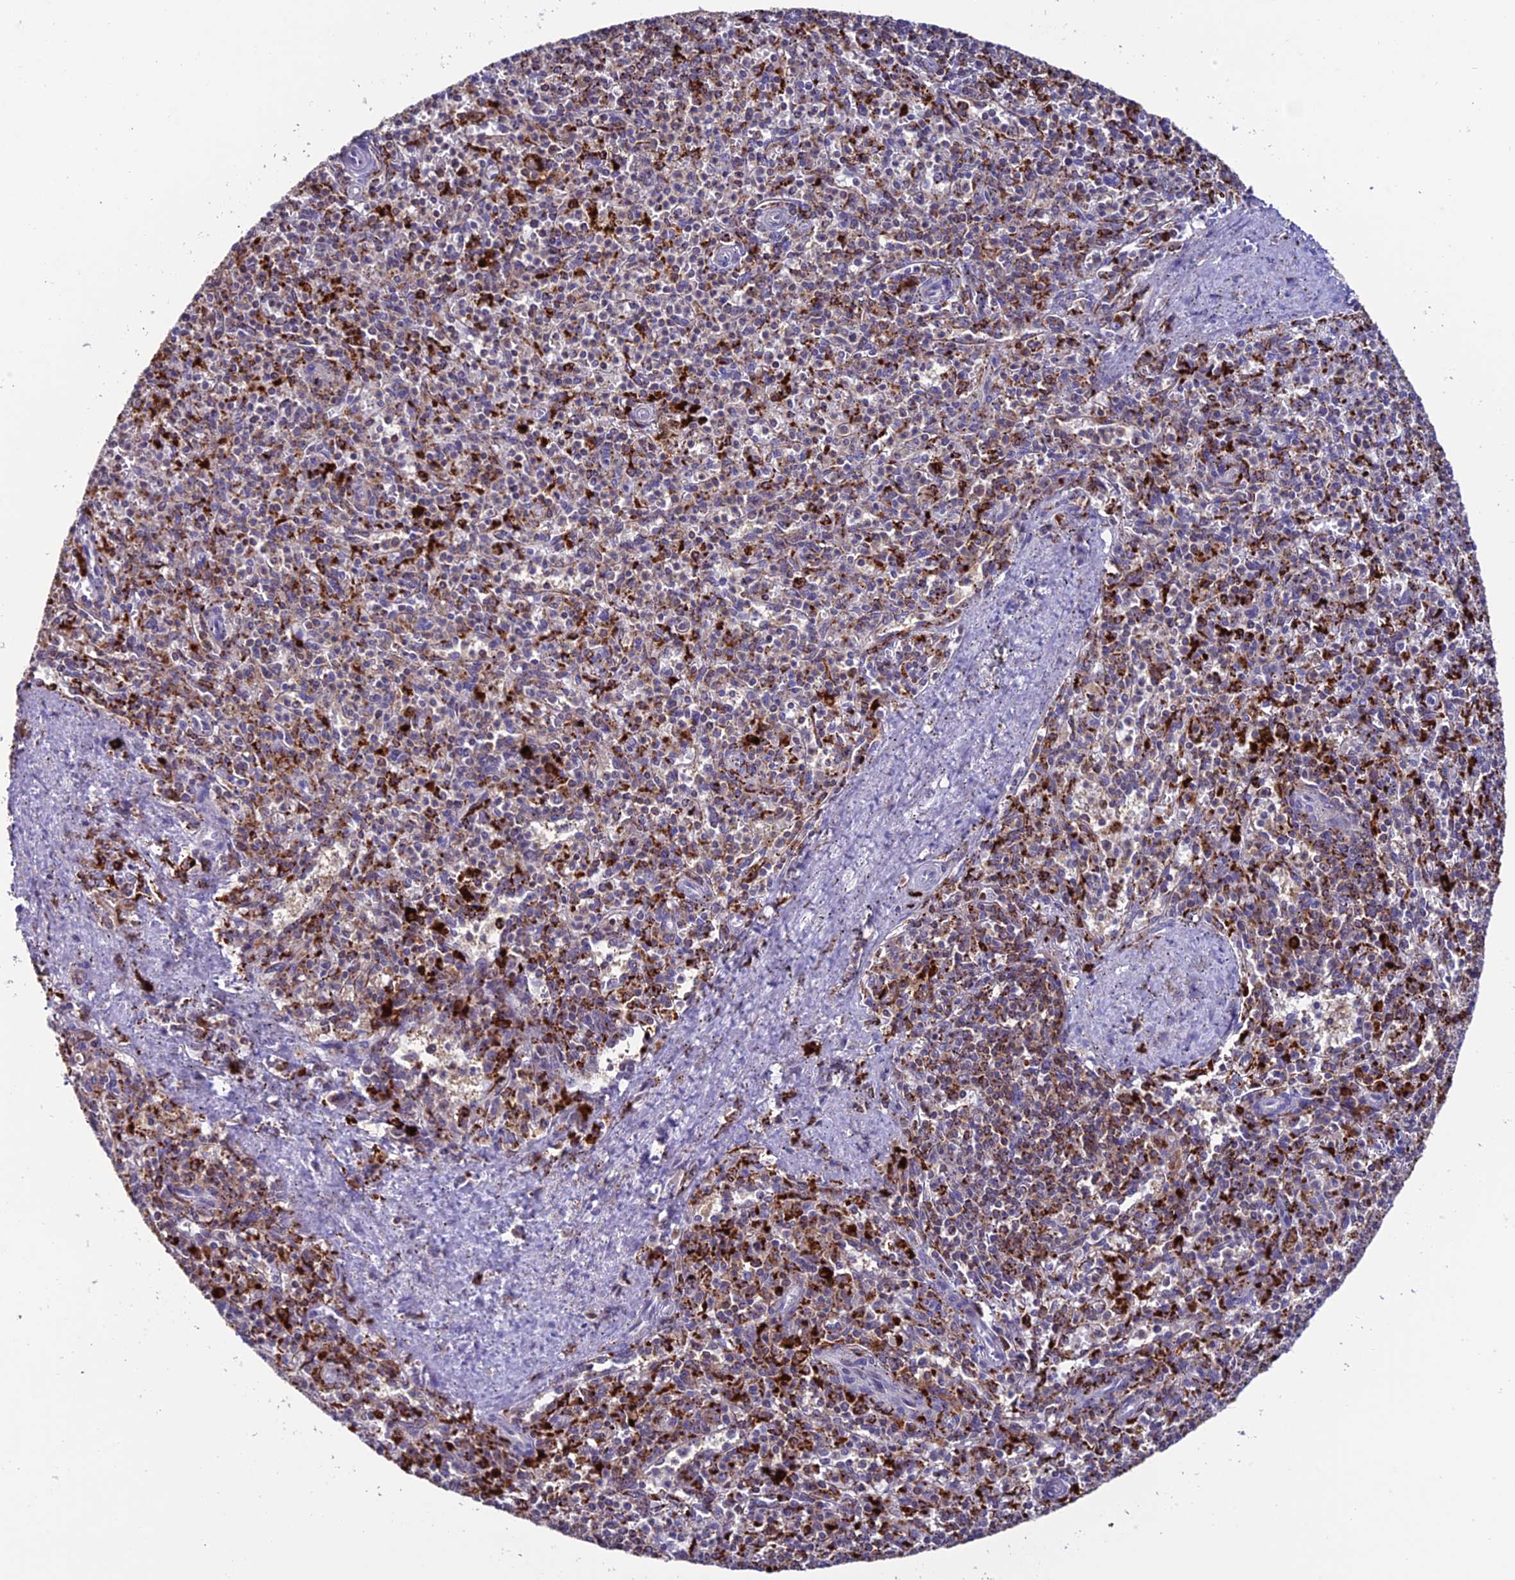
{"staining": {"intensity": "moderate", "quantity": "<25%", "location": "cytoplasmic/membranous"}, "tissue": "spleen", "cell_type": "Cells in red pulp", "image_type": "normal", "snomed": [{"axis": "morphology", "description": "Normal tissue, NOS"}, {"axis": "topography", "description": "Spleen"}], "caption": "Spleen stained for a protein reveals moderate cytoplasmic/membranous positivity in cells in red pulp. (Stains: DAB in brown, nuclei in blue, Microscopy: brightfield microscopy at high magnification).", "gene": "ARHGEF18", "patient": {"sex": "male", "age": 72}}